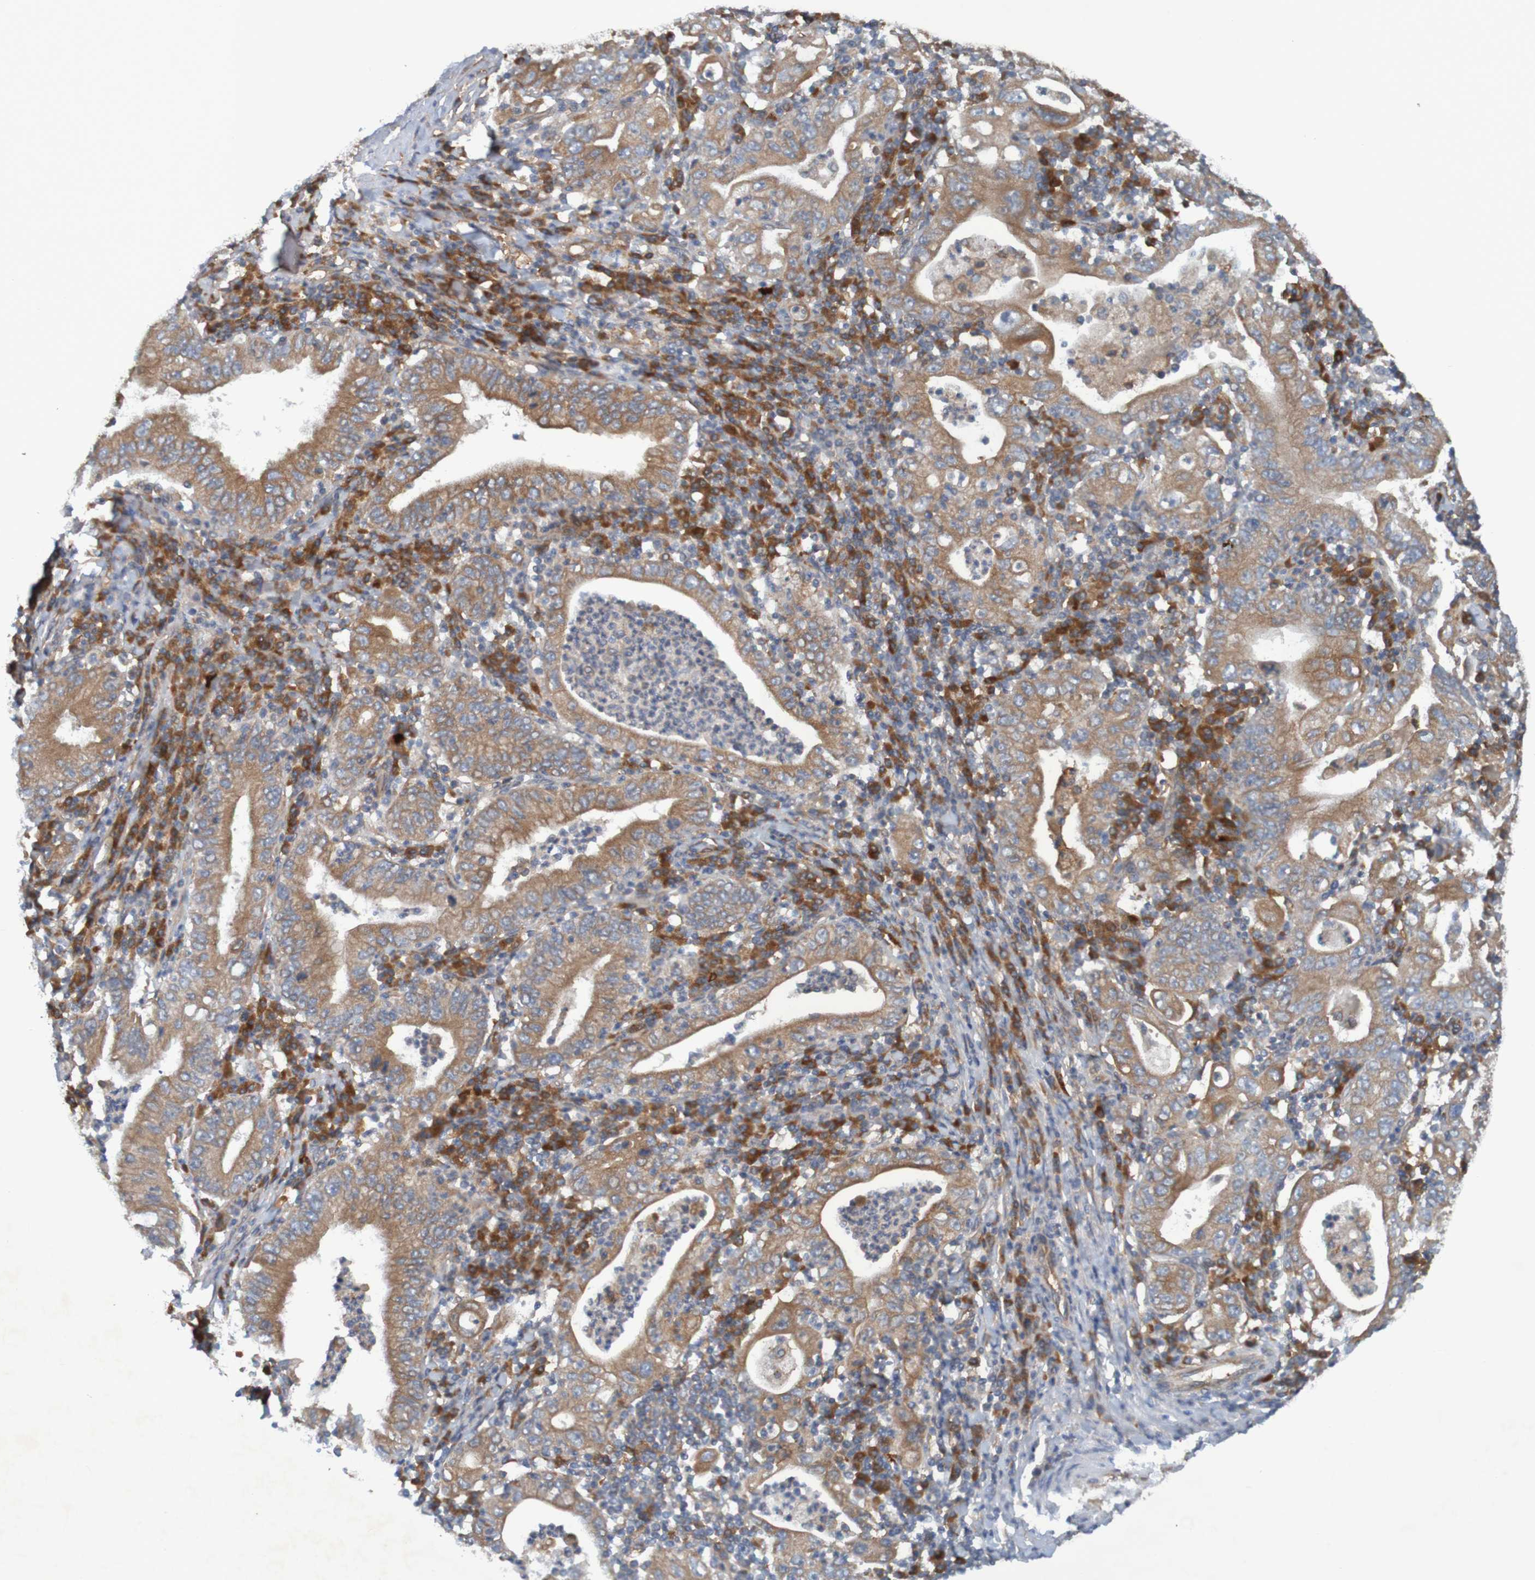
{"staining": {"intensity": "moderate", "quantity": ">75%", "location": "cytoplasmic/membranous"}, "tissue": "stomach cancer", "cell_type": "Tumor cells", "image_type": "cancer", "snomed": [{"axis": "morphology", "description": "Normal tissue, NOS"}, {"axis": "morphology", "description": "Adenocarcinoma, NOS"}, {"axis": "topography", "description": "Esophagus"}, {"axis": "topography", "description": "Stomach, upper"}, {"axis": "topography", "description": "Peripheral nerve tissue"}], "caption": "A medium amount of moderate cytoplasmic/membranous staining is identified in approximately >75% of tumor cells in stomach cancer tissue. The staining is performed using DAB (3,3'-diaminobenzidine) brown chromogen to label protein expression. The nuclei are counter-stained blue using hematoxylin.", "gene": "DNAJC4", "patient": {"sex": "male", "age": 62}}